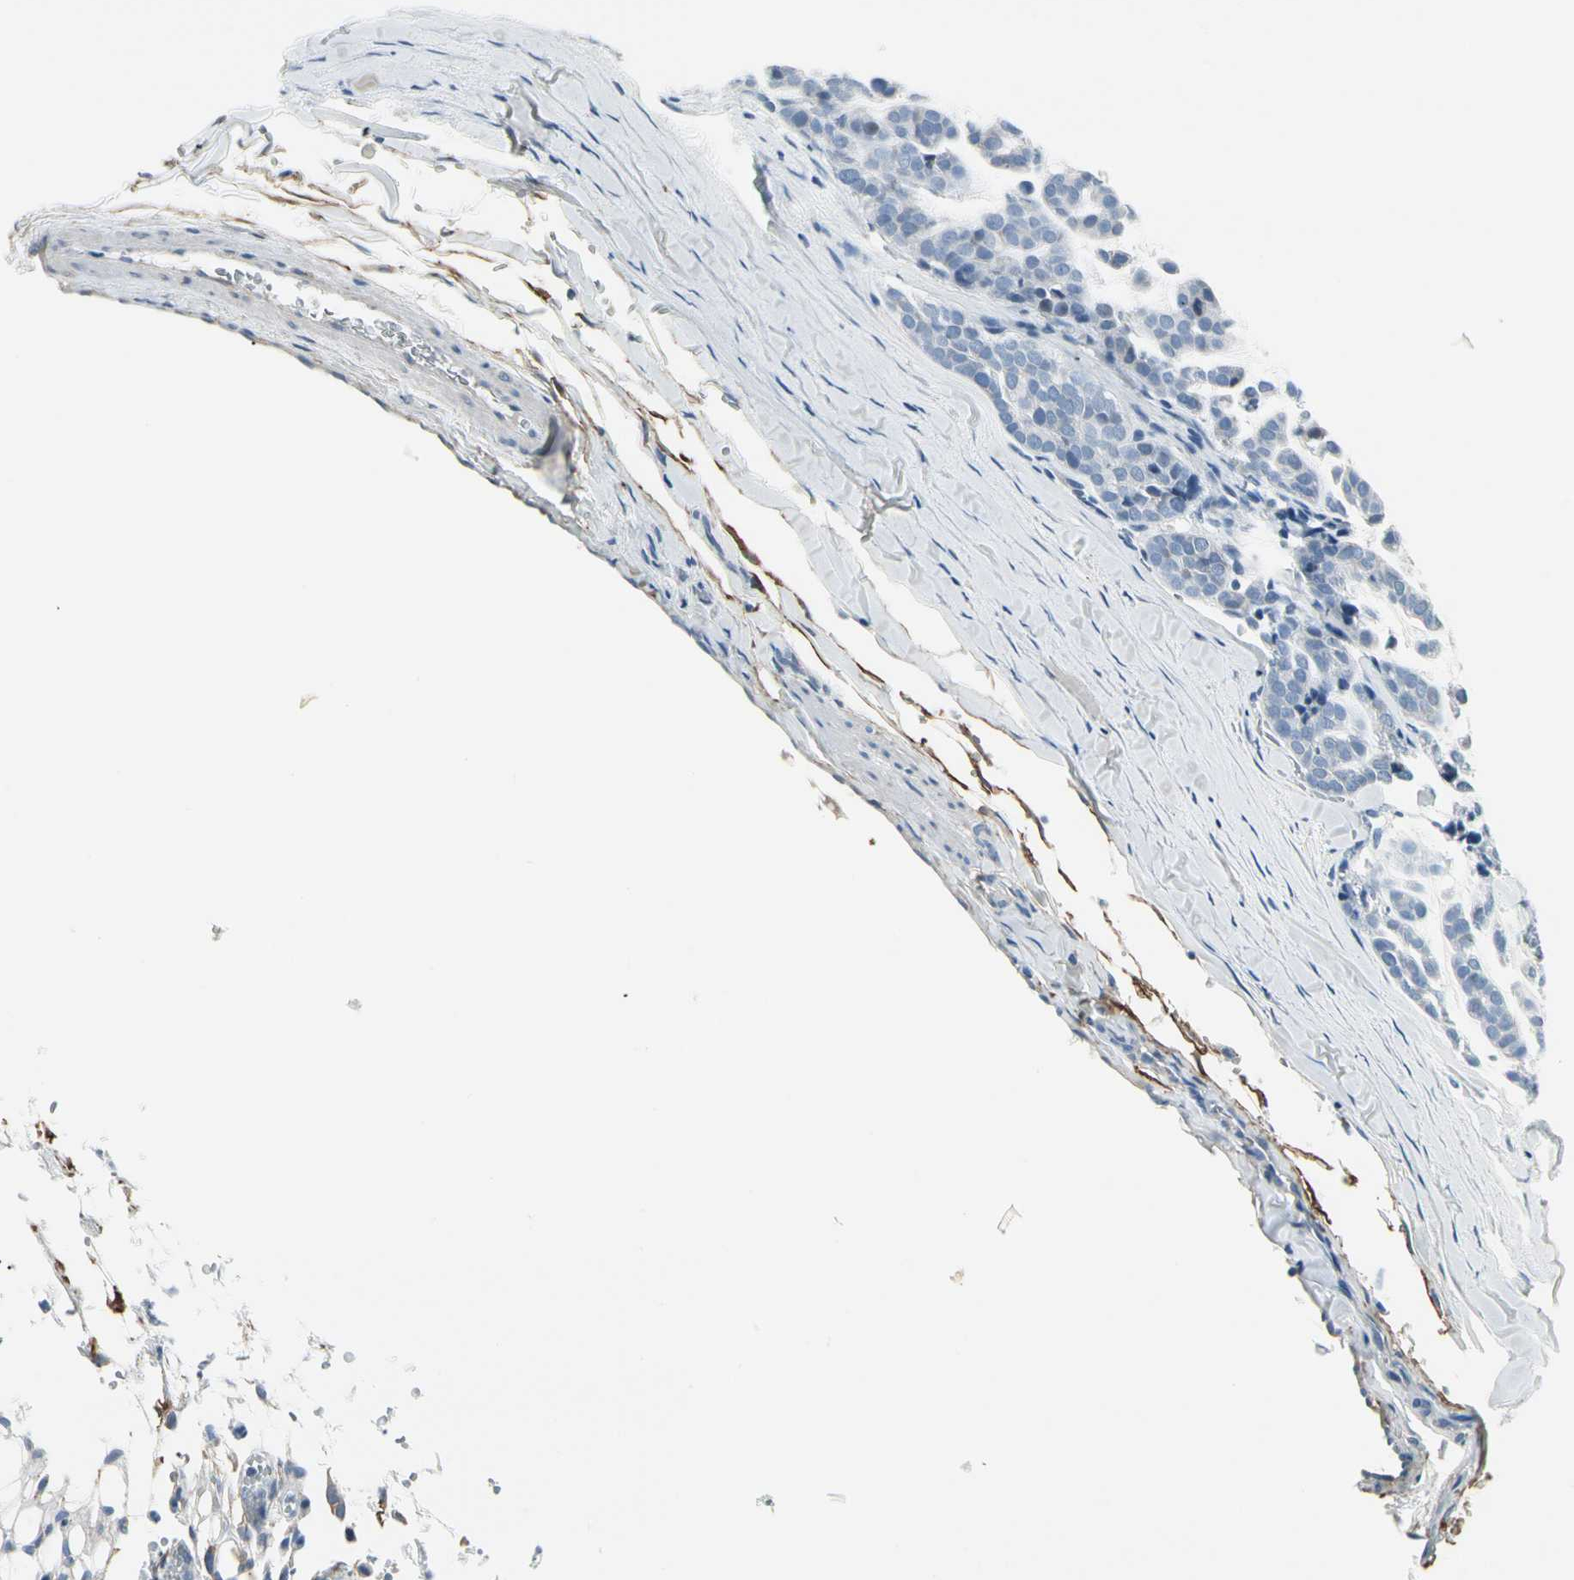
{"staining": {"intensity": "negative", "quantity": "none", "location": "none"}, "tissue": "head and neck cancer", "cell_type": "Tumor cells", "image_type": "cancer", "snomed": [{"axis": "morphology", "description": "Adenocarcinoma, NOS"}, {"axis": "morphology", "description": "Adenoma, NOS"}, {"axis": "topography", "description": "Head-Neck"}], "caption": "Histopathology image shows no significant protein staining in tumor cells of head and neck adenoma.", "gene": "PIGR", "patient": {"sex": "female", "age": 55}}